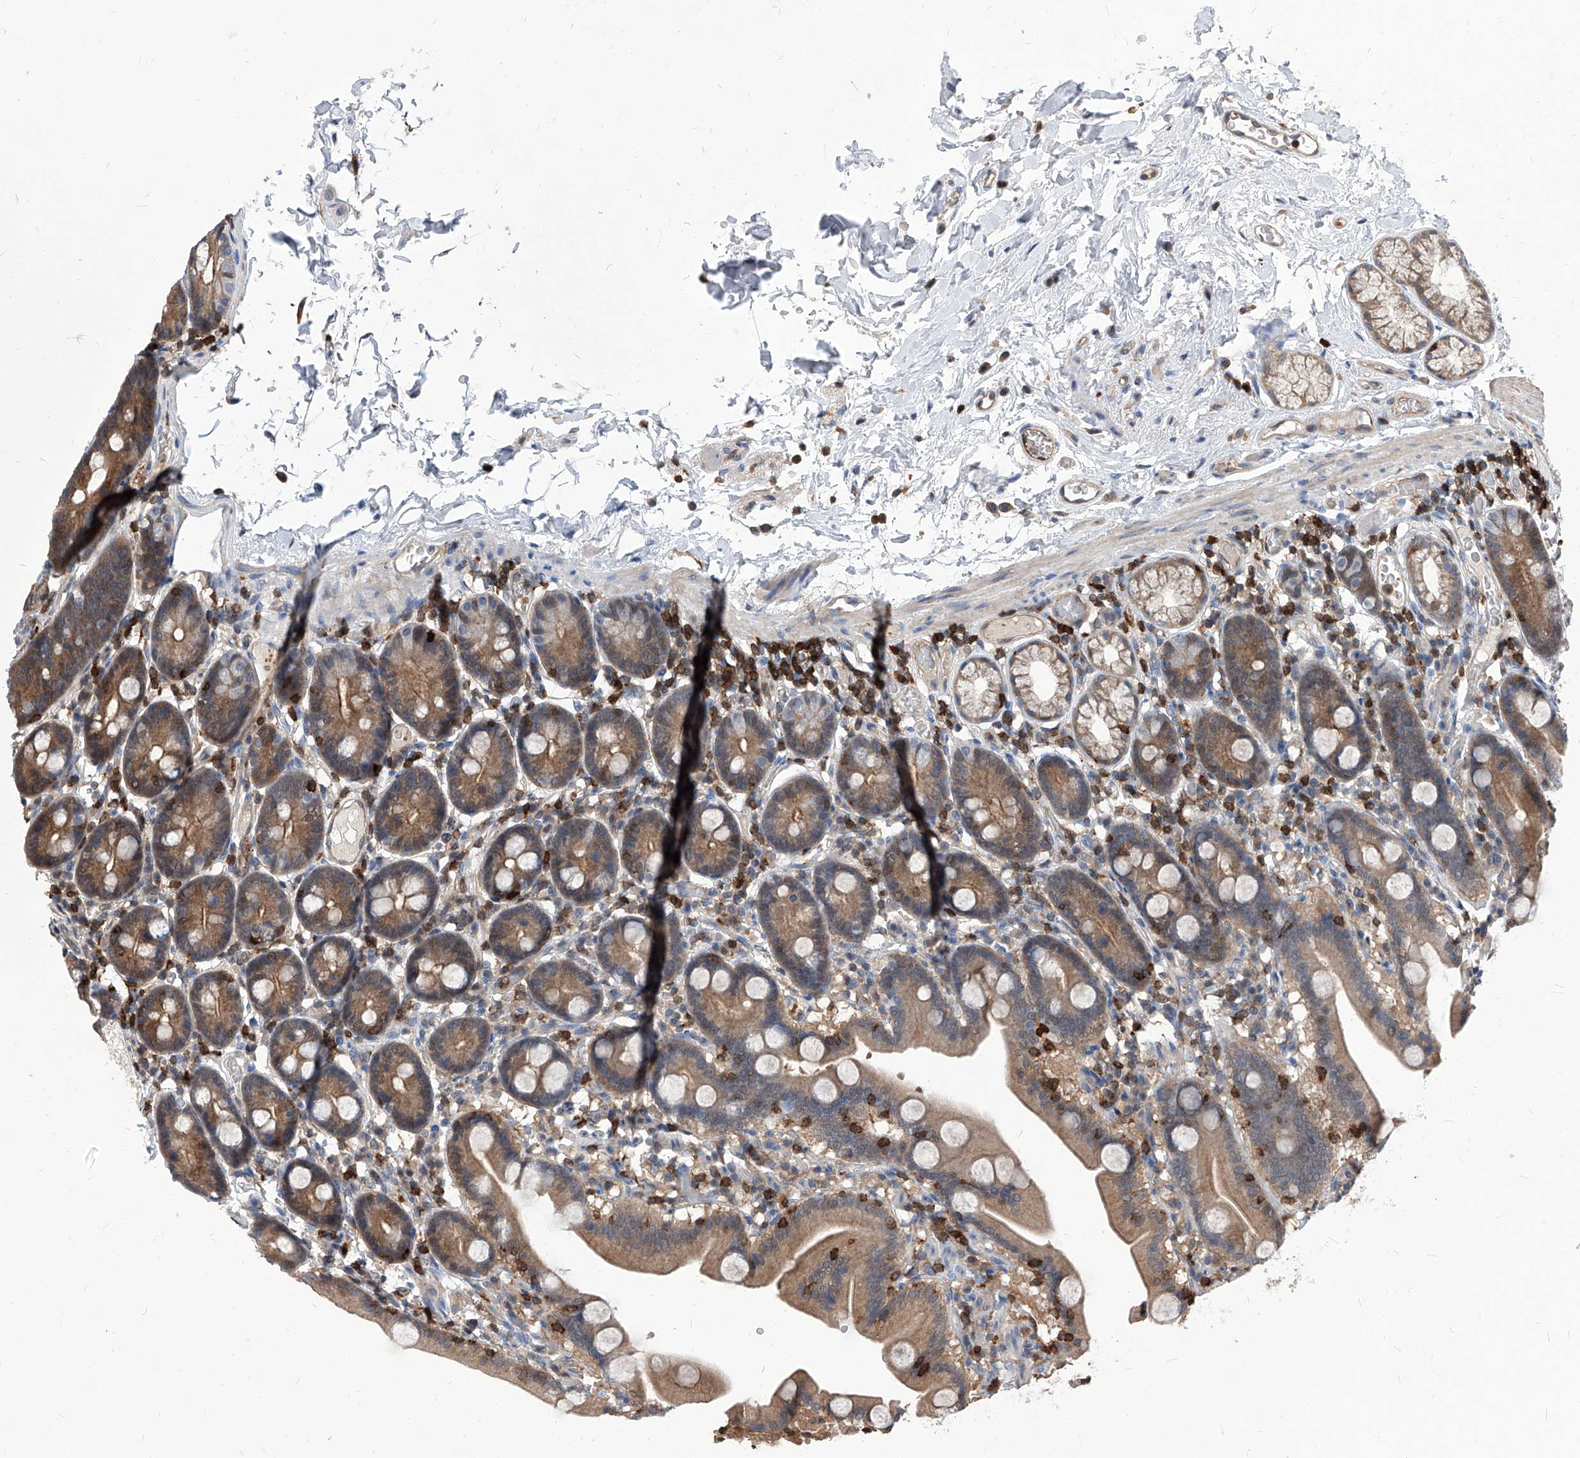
{"staining": {"intensity": "moderate", "quantity": ">75%", "location": "cytoplasmic/membranous"}, "tissue": "duodenum", "cell_type": "Glandular cells", "image_type": "normal", "snomed": [{"axis": "morphology", "description": "Normal tissue, NOS"}, {"axis": "topography", "description": "Duodenum"}], "caption": "Benign duodenum displays moderate cytoplasmic/membranous staining in approximately >75% of glandular cells.", "gene": "ABRACL", "patient": {"sex": "male", "age": 55}}